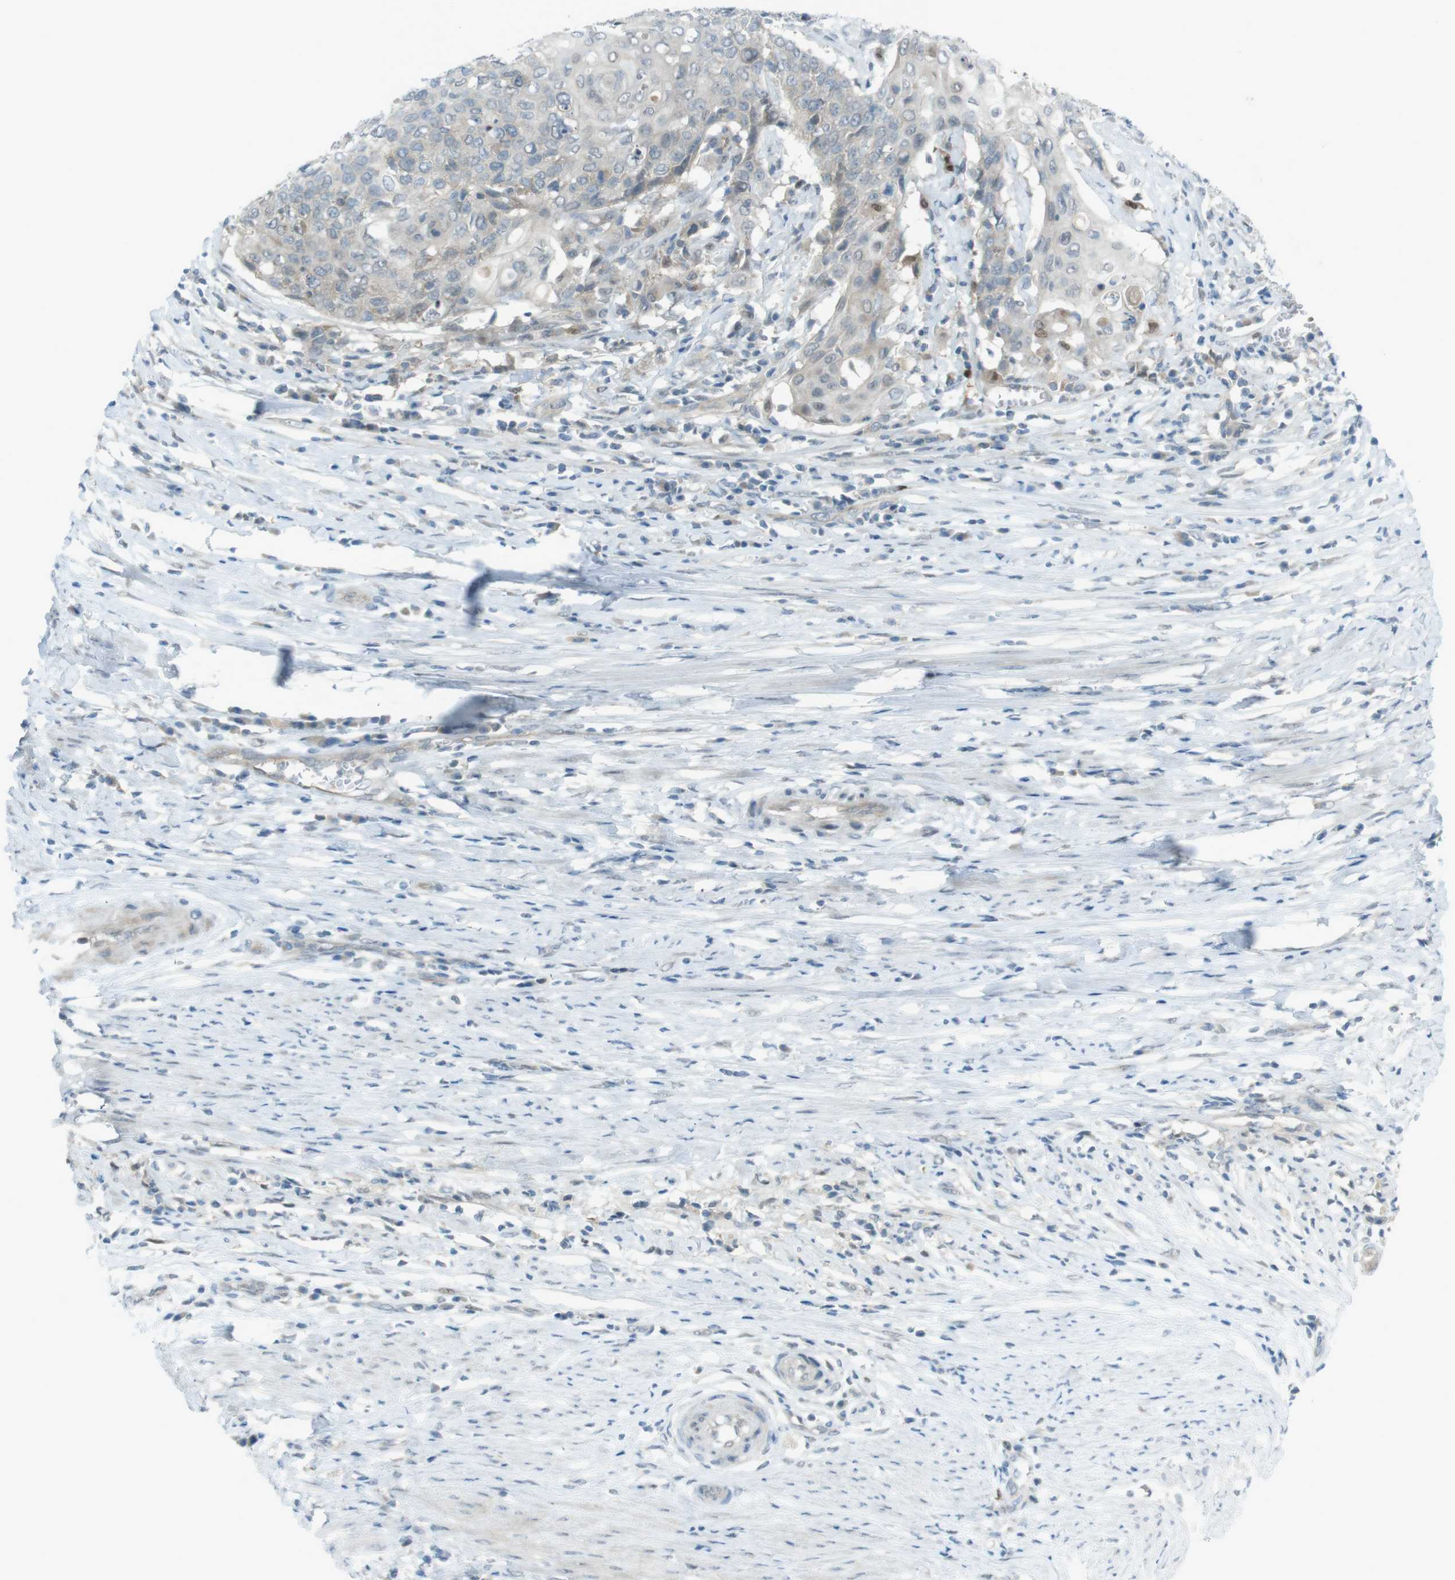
{"staining": {"intensity": "negative", "quantity": "none", "location": "none"}, "tissue": "cervical cancer", "cell_type": "Tumor cells", "image_type": "cancer", "snomed": [{"axis": "morphology", "description": "Squamous cell carcinoma, NOS"}, {"axis": "topography", "description": "Cervix"}], "caption": "An IHC image of cervical cancer is shown. There is no staining in tumor cells of cervical cancer.", "gene": "ZDHHC20", "patient": {"sex": "female", "age": 39}}